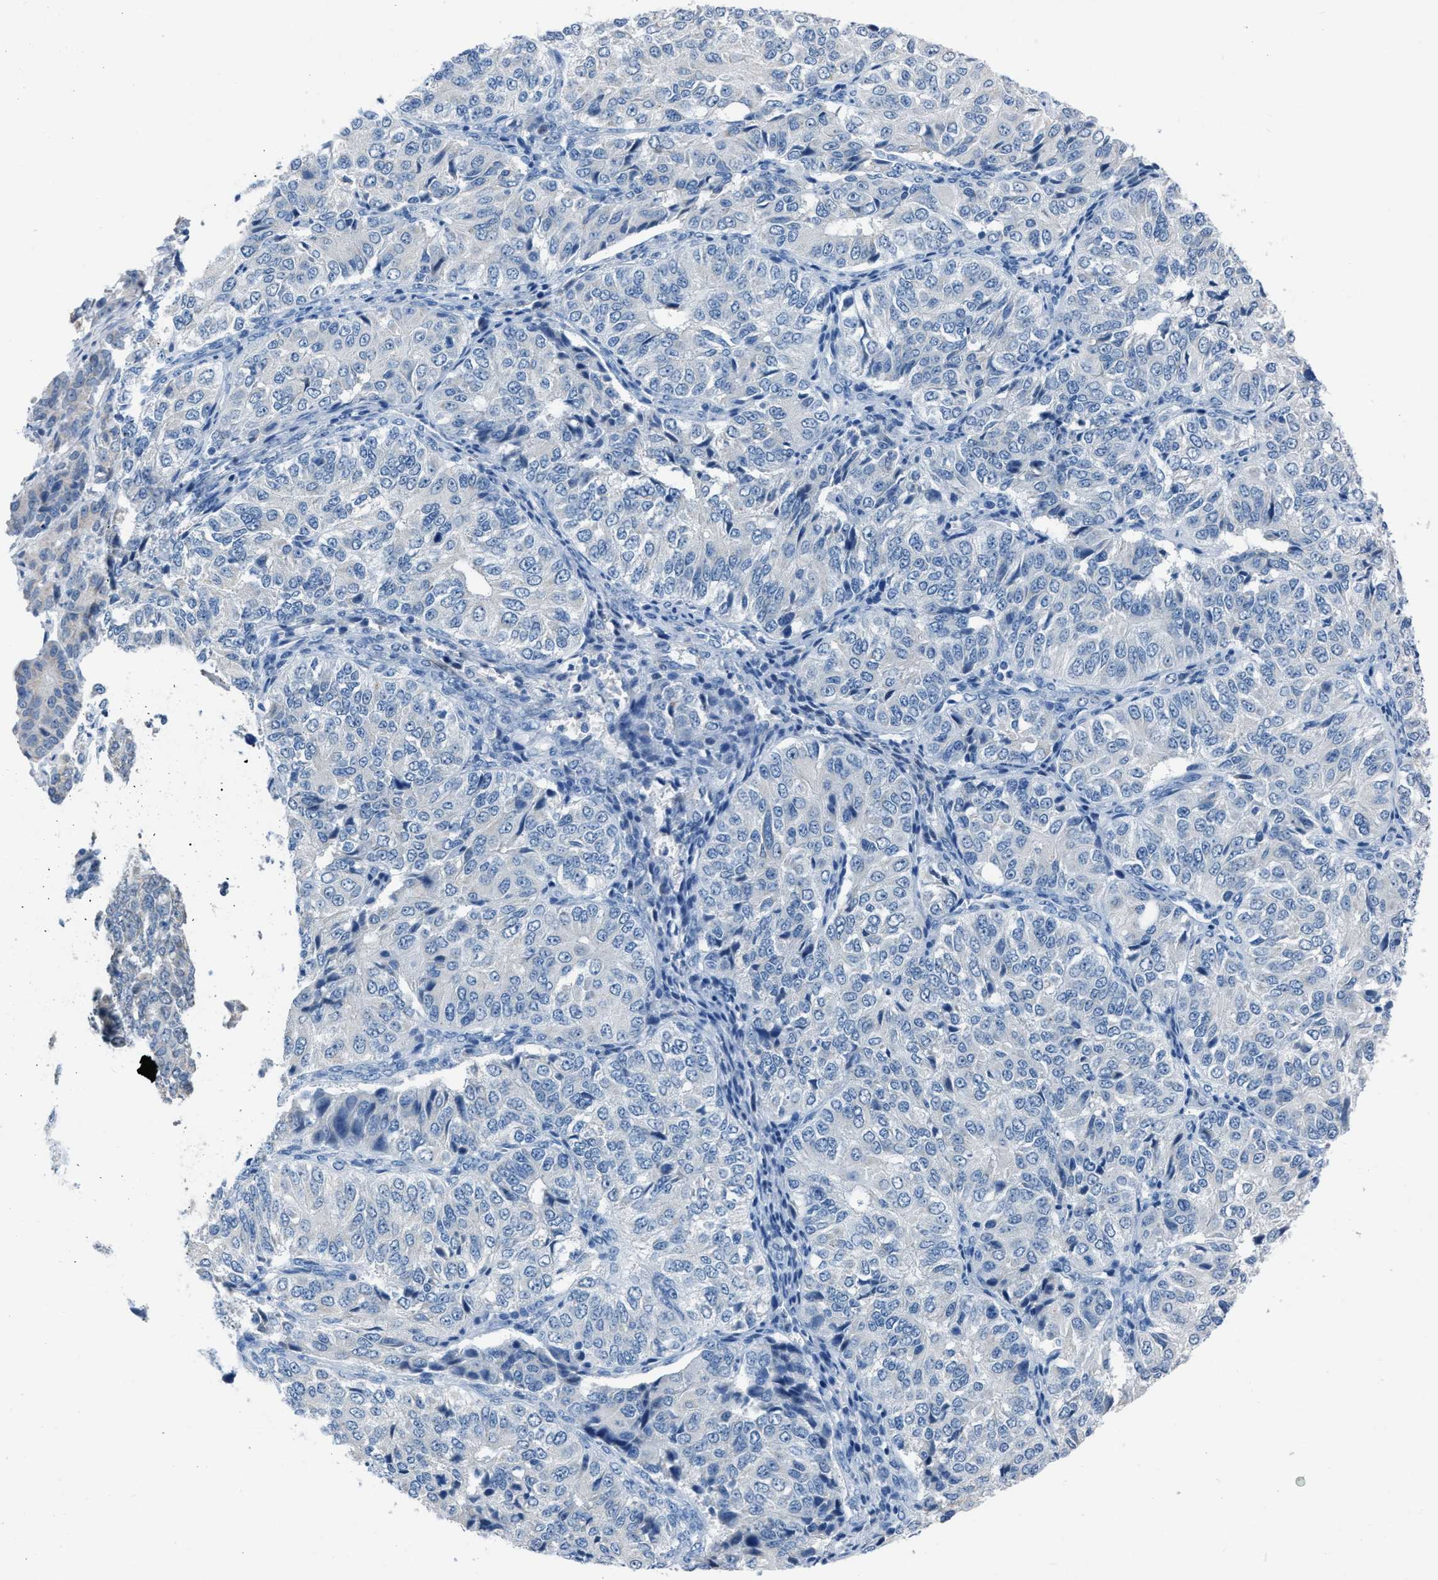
{"staining": {"intensity": "negative", "quantity": "none", "location": "none"}, "tissue": "ovarian cancer", "cell_type": "Tumor cells", "image_type": "cancer", "snomed": [{"axis": "morphology", "description": "Carcinoma, endometroid"}, {"axis": "topography", "description": "Ovary"}], "caption": "Tumor cells are negative for brown protein staining in endometroid carcinoma (ovarian). The staining was performed using DAB (3,3'-diaminobenzidine) to visualize the protein expression in brown, while the nuclei were stained in blue with hematoxylin (Magnification: 20x).", "gene": "SPATC1L", "patient": {"sex": "female", "age": 51}}